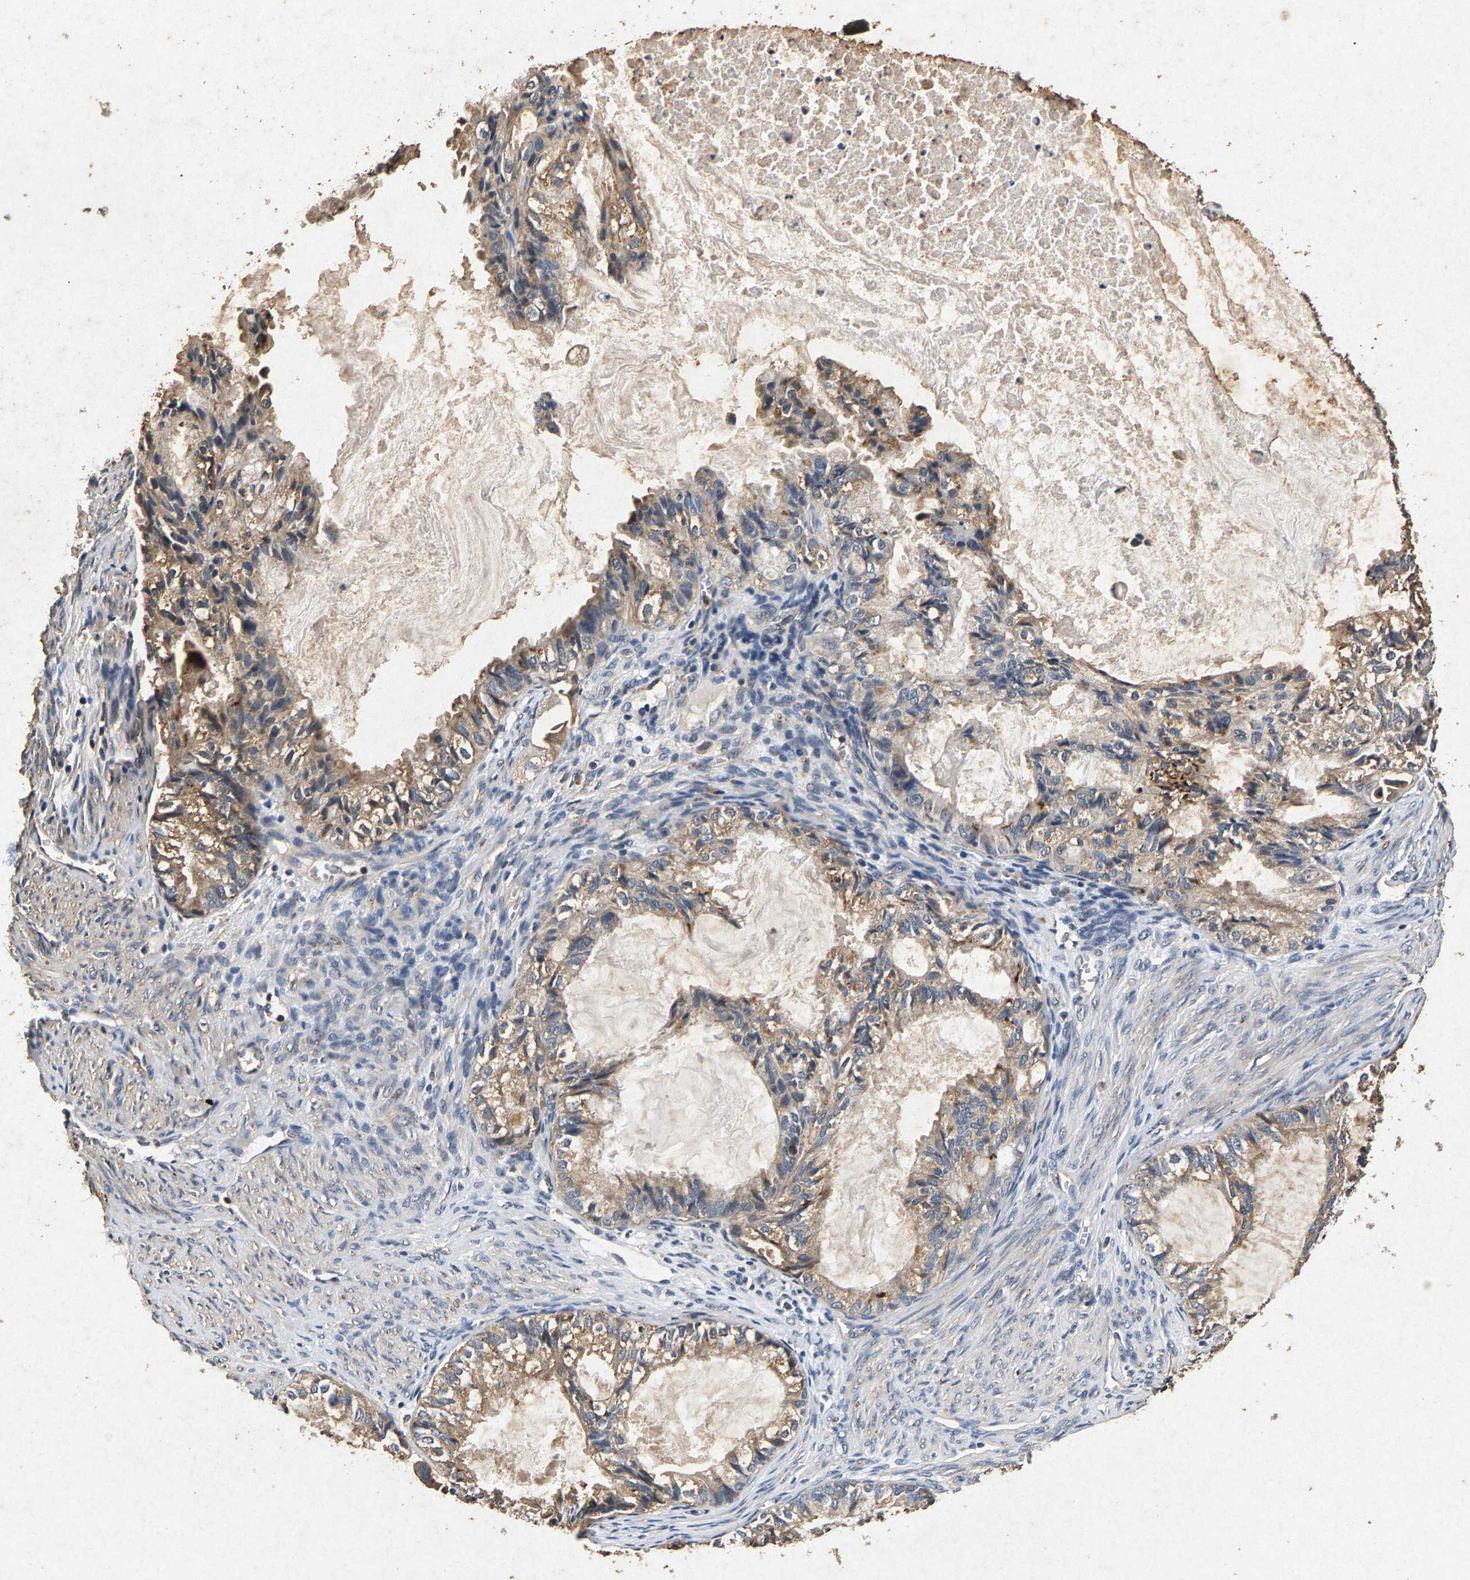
{"staining": {"intensity": "weak", "quantity": ">75%", "location": "cytoplasmic/membranous"}, "tissue": "cervical cancer", "cell_type": "Tumor cells", "image_type": "cancer", "snomed": [{"axis": "morphology", "description": "Normal tissue, NOS"}, {"axis": "morphology", "description": "Adenocarcinoma, NOS"}, {"axis": "topography", "description": "Cervix"}, {"axis": "topography", "description": "Endometrium"}], "caption": "Immunohistochemical staining of human adenocarcinoma (cervical) reveals weak cytoplasmic/membranous protein positivity in approximately >75% of tumor cells.", "gene": "PPP1CC", "patient": {"sex": "female", "age": 86}}